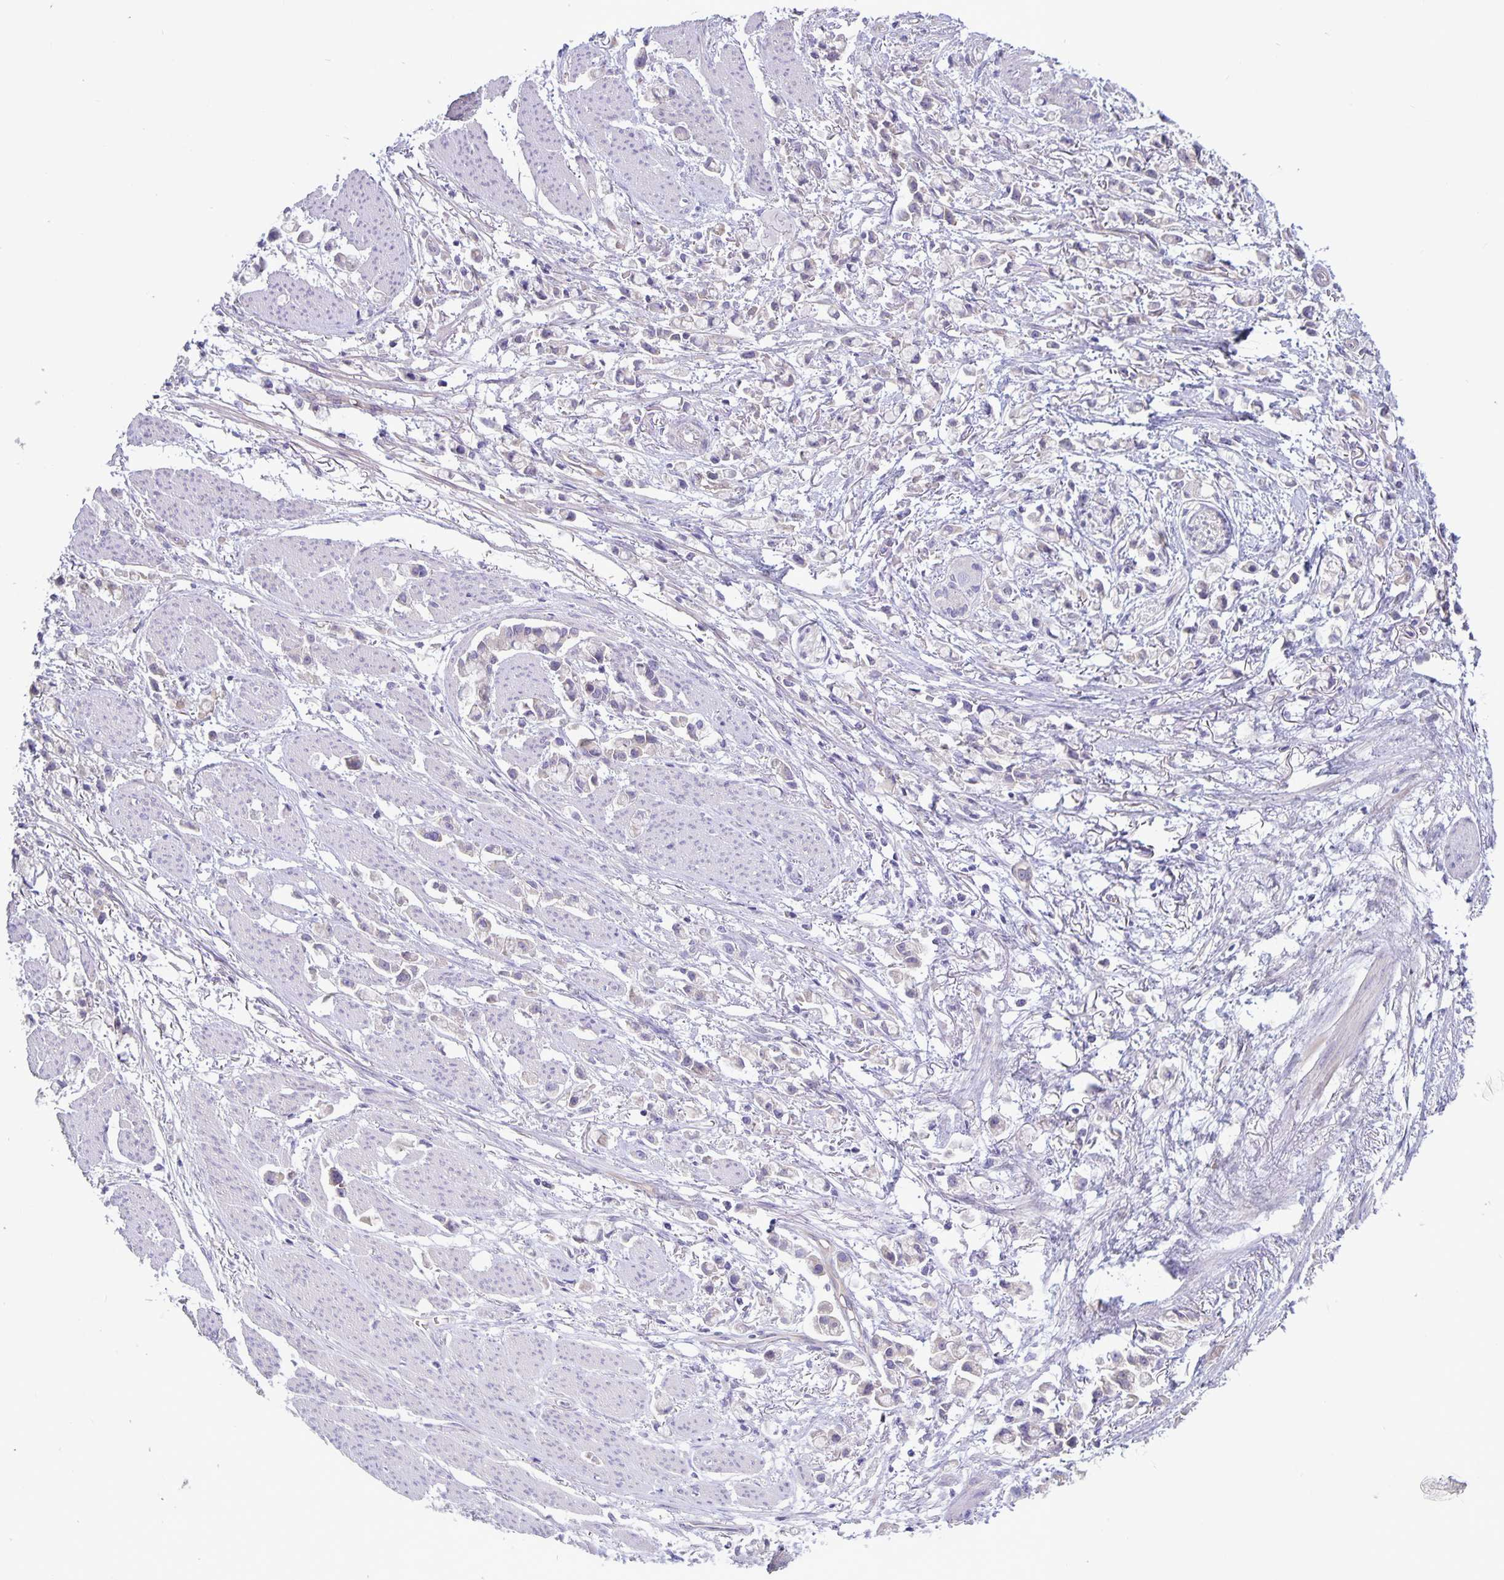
{"staining": {"intensity": "negative", "quantity": "none", "location": "none"}, "tissue": "stomach cancer", "cell_type": "Tumor cells", "image_type": "cancer", "snomed": [{"axis": "morphology", "description": "Adenocarcinoma, NOS"}, {"axis": "topography", "description": "Stomach"}], "caption": "Stomach cancer (adenocarcinoma) was stained to show a protein in brown. There is no significant expression in tumor cells.", "gene": "PLCB3", "patient": {"sex": "female", "age": 81}}